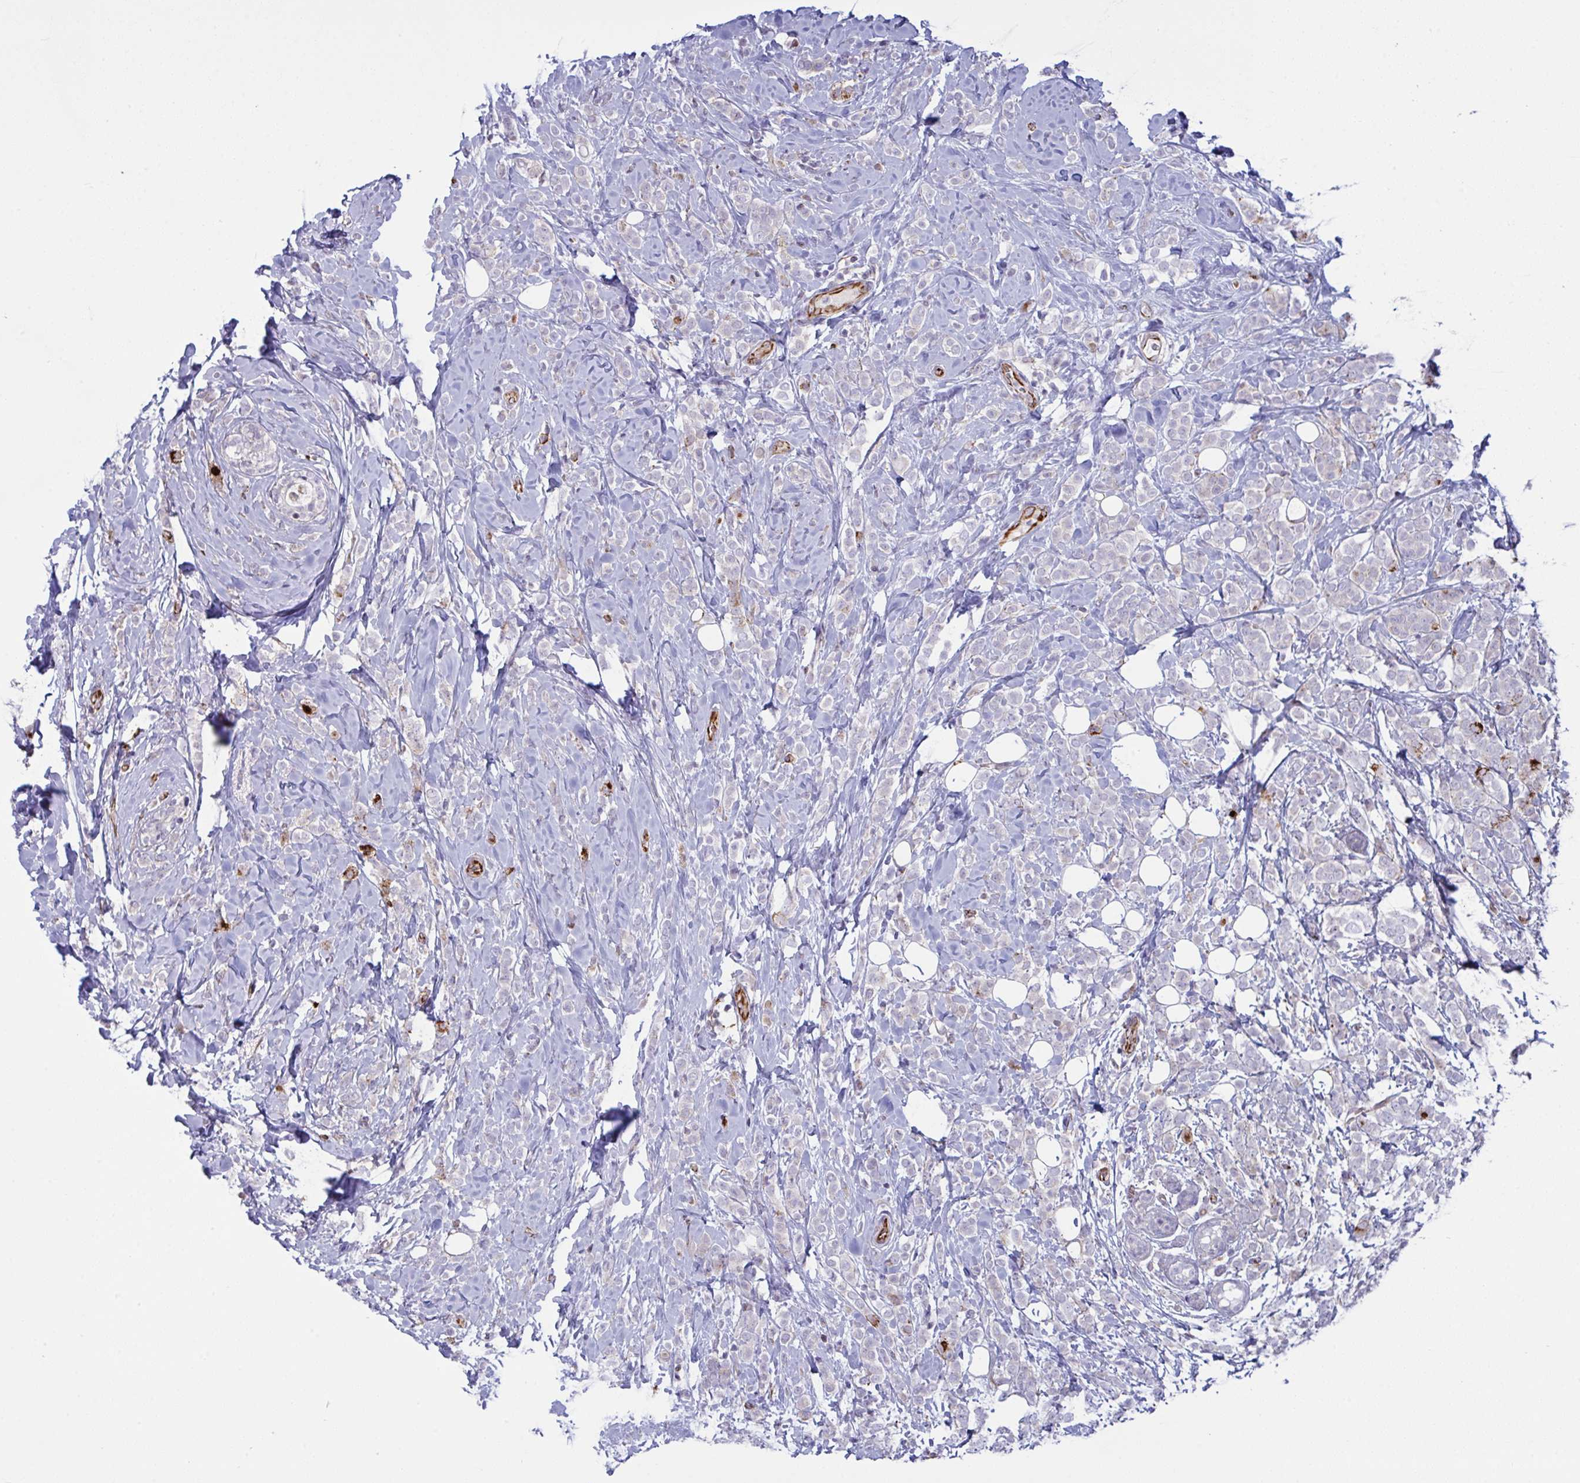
{"staining": {"intensity": "negative", "quantity": "none", "location": "none"}, "tissue": "breast cancer", "cell_type": "Tumor cells", "image_type": "cancer", "snomed": [{"axis": "morphology", "description": "Lobular carcinoma"}, {"axis": "topography", "description": "Breast"}], "caption": "Immunohistochemistry micrograph of neoplastic tissue: human breast cancer stained with DAB displays no significant protein expression in tumor cells.", "gene": "DCBLD1", "patient": {"sex": "female", "age": 49}}